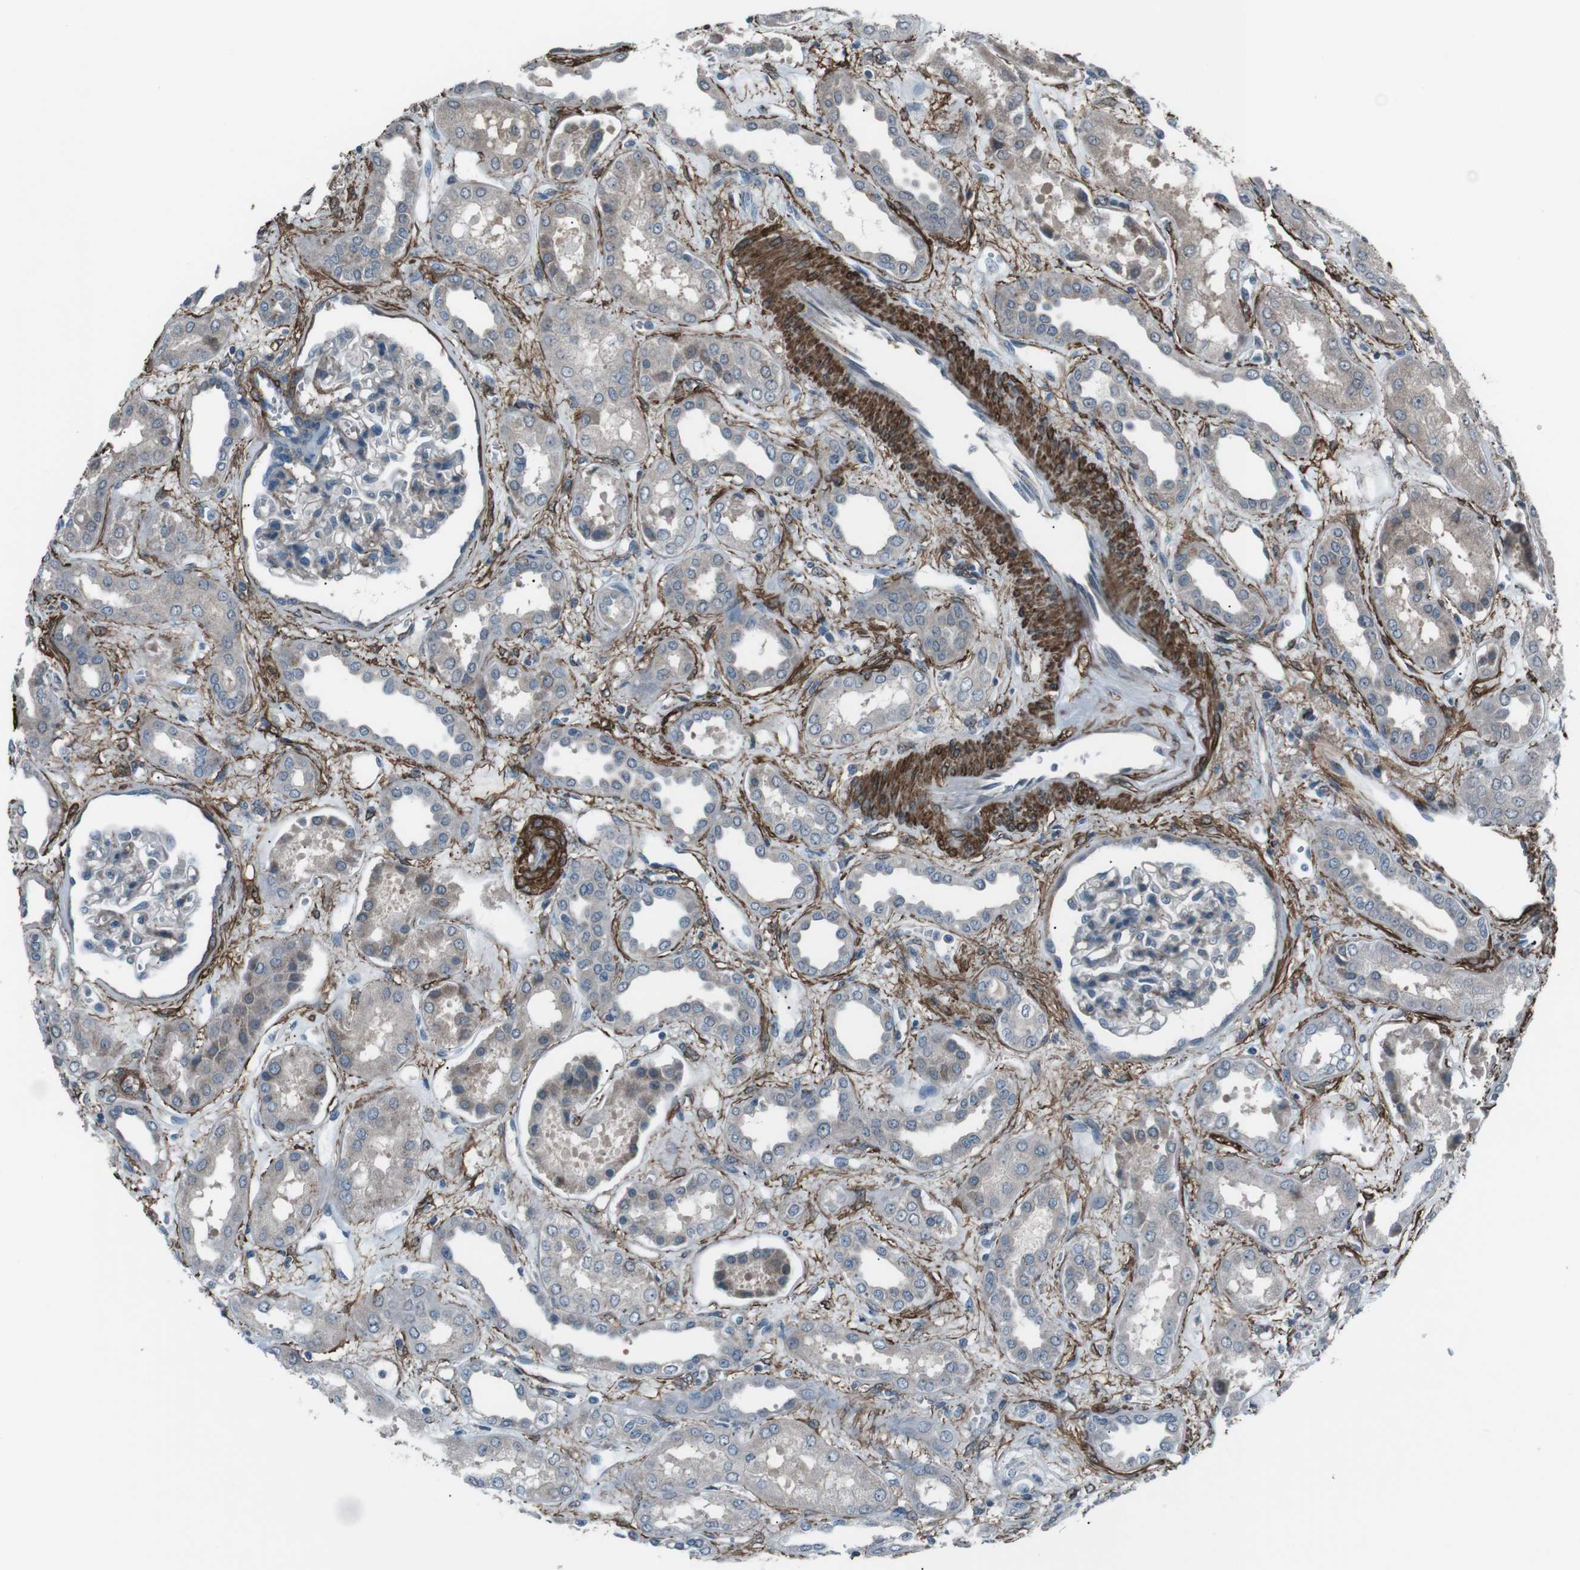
{"staining": {"intensity": "negative", "quantity": "none", "location": "none"}, "tissue": "kidney", "cell_type": "Cells in glomeruli", "image_type": "normal", "snomed": [{"axis": "morphology", "description": "Normal tissue, NOS"}, {"axis": "topography", "description": "Kidney"}], "caption": "Immunohistochemical staining of benign human kidney demonstrates no significant staining in cells in glomeruli.", "gene": "PDLIM5", "patient": {"sex": "male", "age": 59}}